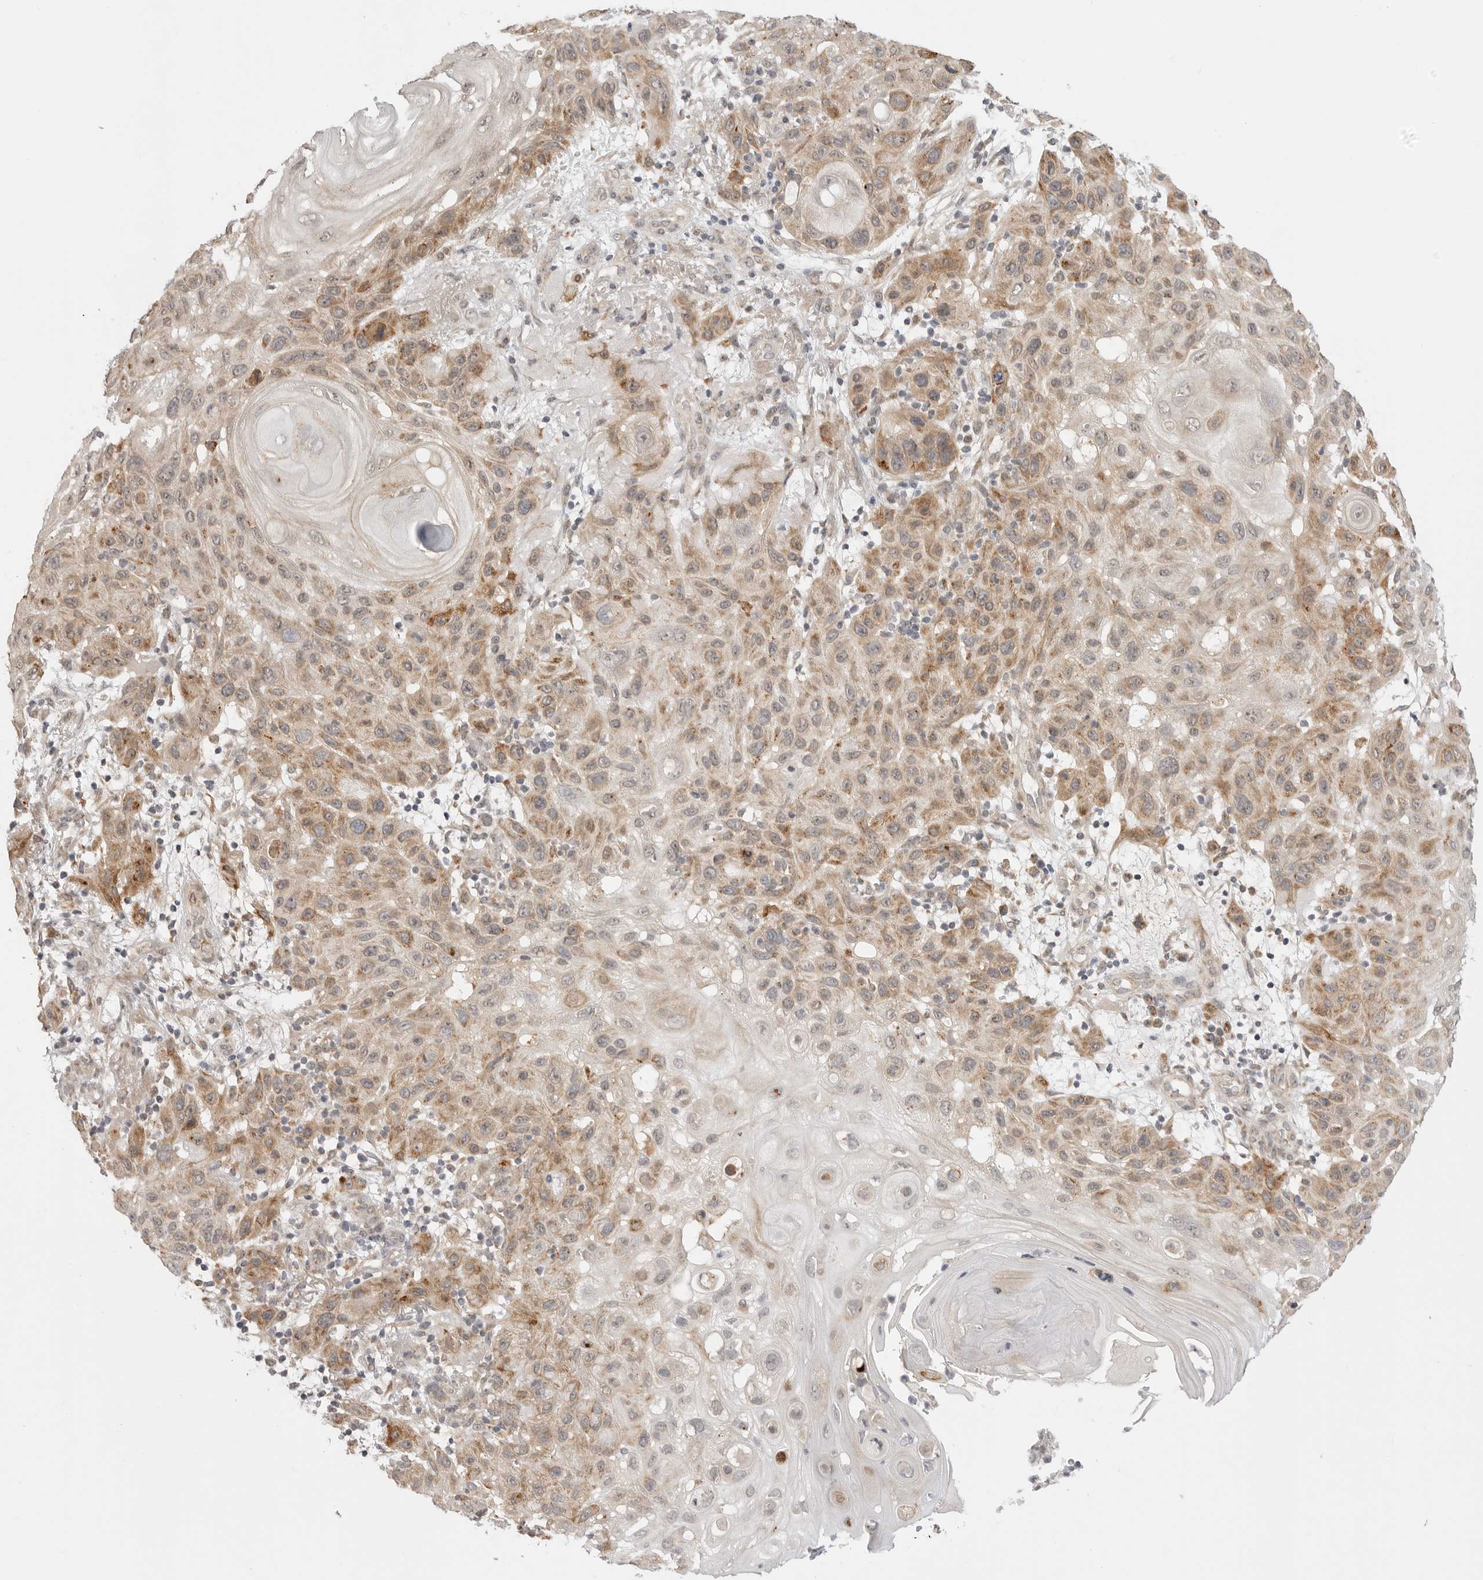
{"staining": {"intensity": "moderate", "quantity": ">75%", "location": "cytoplasmic/membranous"}, "tissue": "skin cancer", "cell_type": "Tumor cells", "image_type": "cancer", "snomed": [{"axis": "morphology", "description": "Normal tissue, NOS"}, {"axis": "morphology", "description": "Squamous cell carcinoma, NOS"}, {"axis": "topography", "description": "Skin"}], "caption": "Immunohistochemical staining of squamous cell carcinoma (skin) displays medium levels of moderate cytoplasmic/membranous protein expression in about >75% of tumor cells. Nuclei are stained in blue.", "gene": "KALRN", "patient": {"sex": "female", "age": 96}}